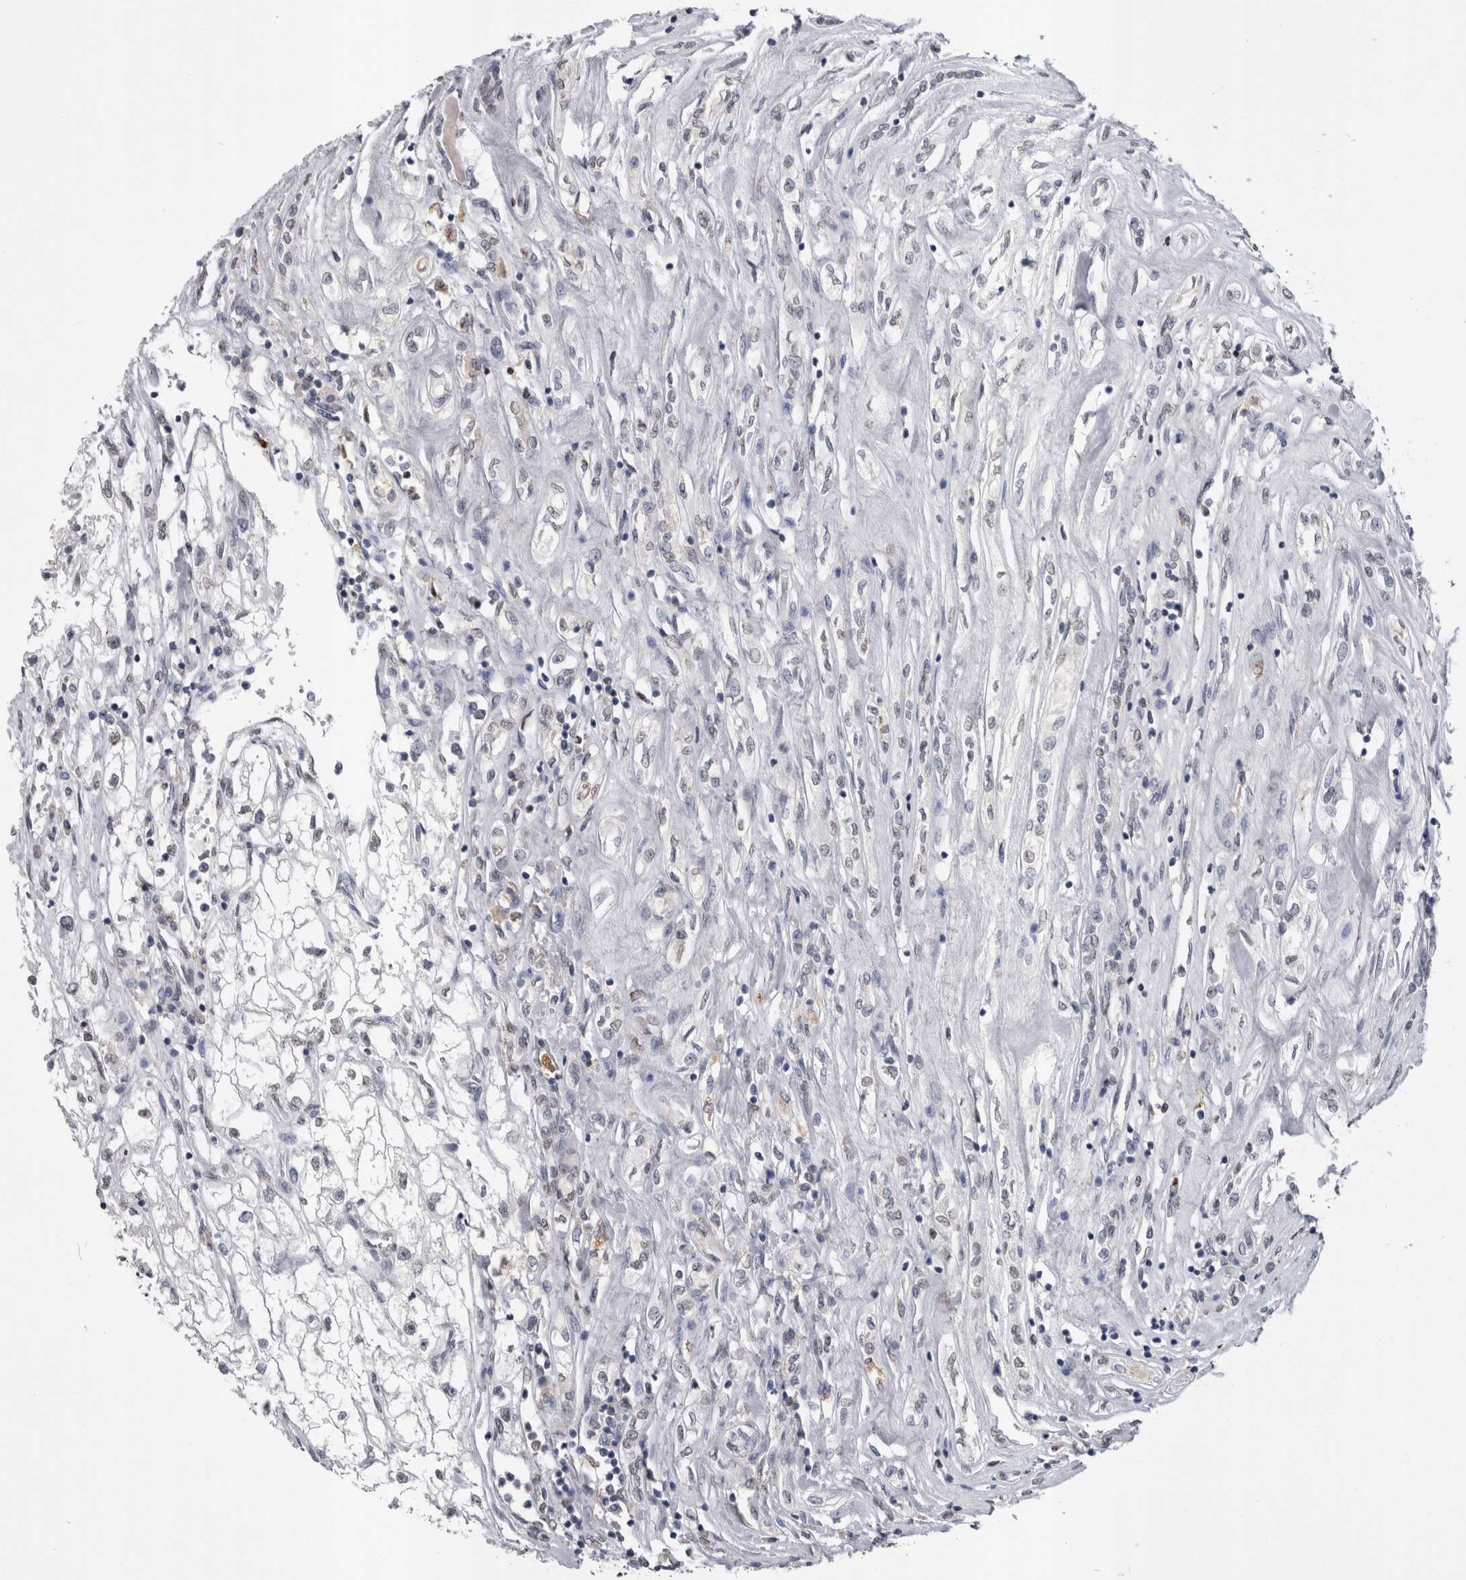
{"staining": {"intensity": "negative", "quantity": "none", "location": "none"}, "tissue": "renal cancer", "cell_type": "Tumor cells", "image_type": "cancer", "snomed": [{"axis": "morphology", "description": "Adenocarcinoma, NOS"}, {"axis": "topography", "description": "Kidney"}], "caption": "This image is of renal adenocarcinoma stained with IHC to label a protein in brown with the nuclei are counter-stained blue. There is no staining in tumor cells.", "gene": "PAX5", "patient": {"sex": "female", "age": 70}}